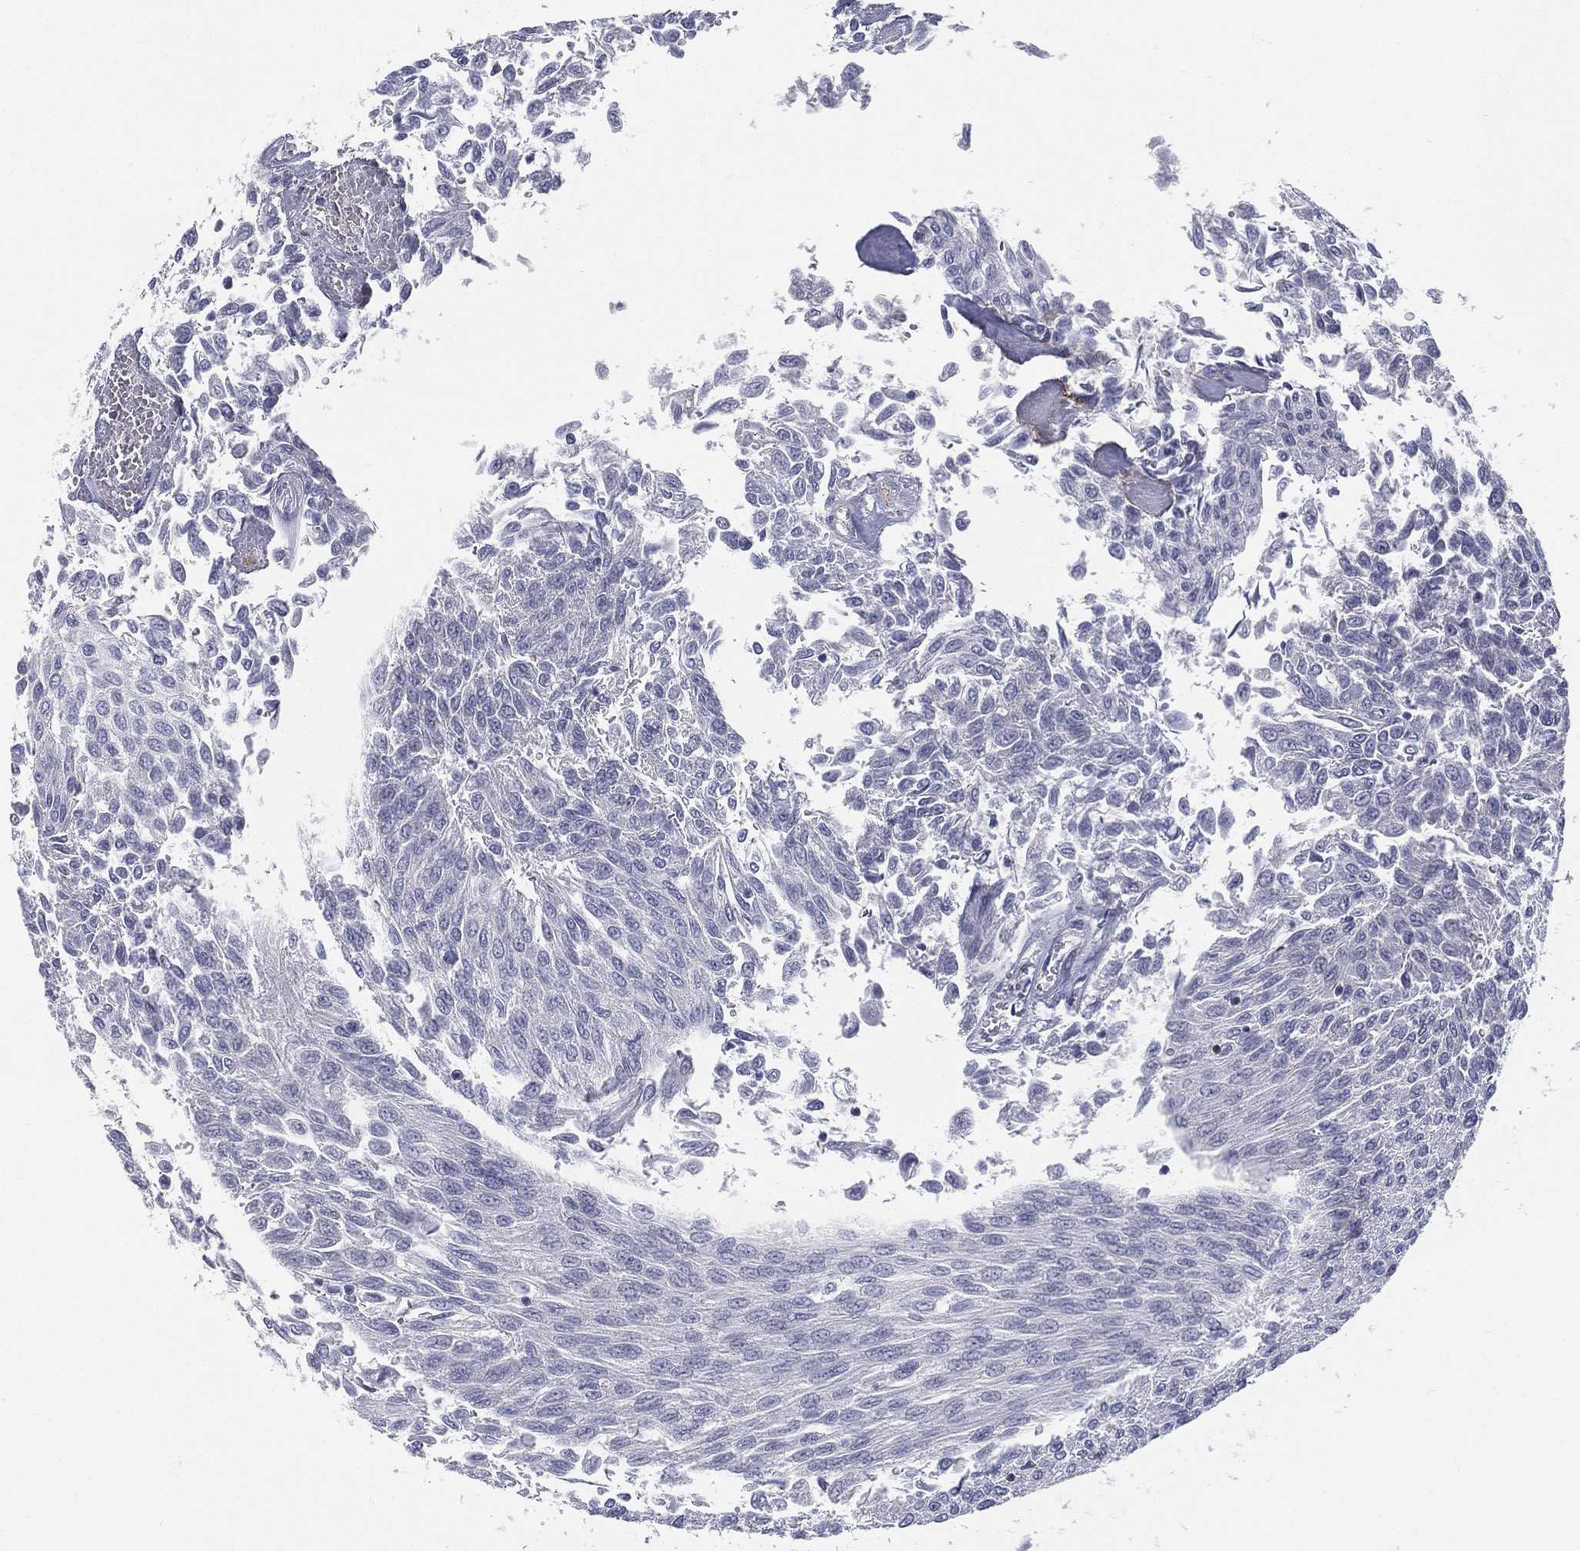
{"staining": {"intensity": "negative", "quantity": "none", "location": "none"}, "tissue": "urothelial cancer", "cell_type": "Tumor cells", "image_type": "cancer", "snomed": [{"axis": "morphology", "description": "Urothelial carcinoma, Low grade"}, {"axis": "topography", "description": "Urinary bladder"}], "caption": "Tumor cells are negative for protein expression in human urothelial carcinoma (low-grade). Nuclei are stained in blue.", "gene": "ETNPPL", "patient": {"sex": "male", "age": 78}}